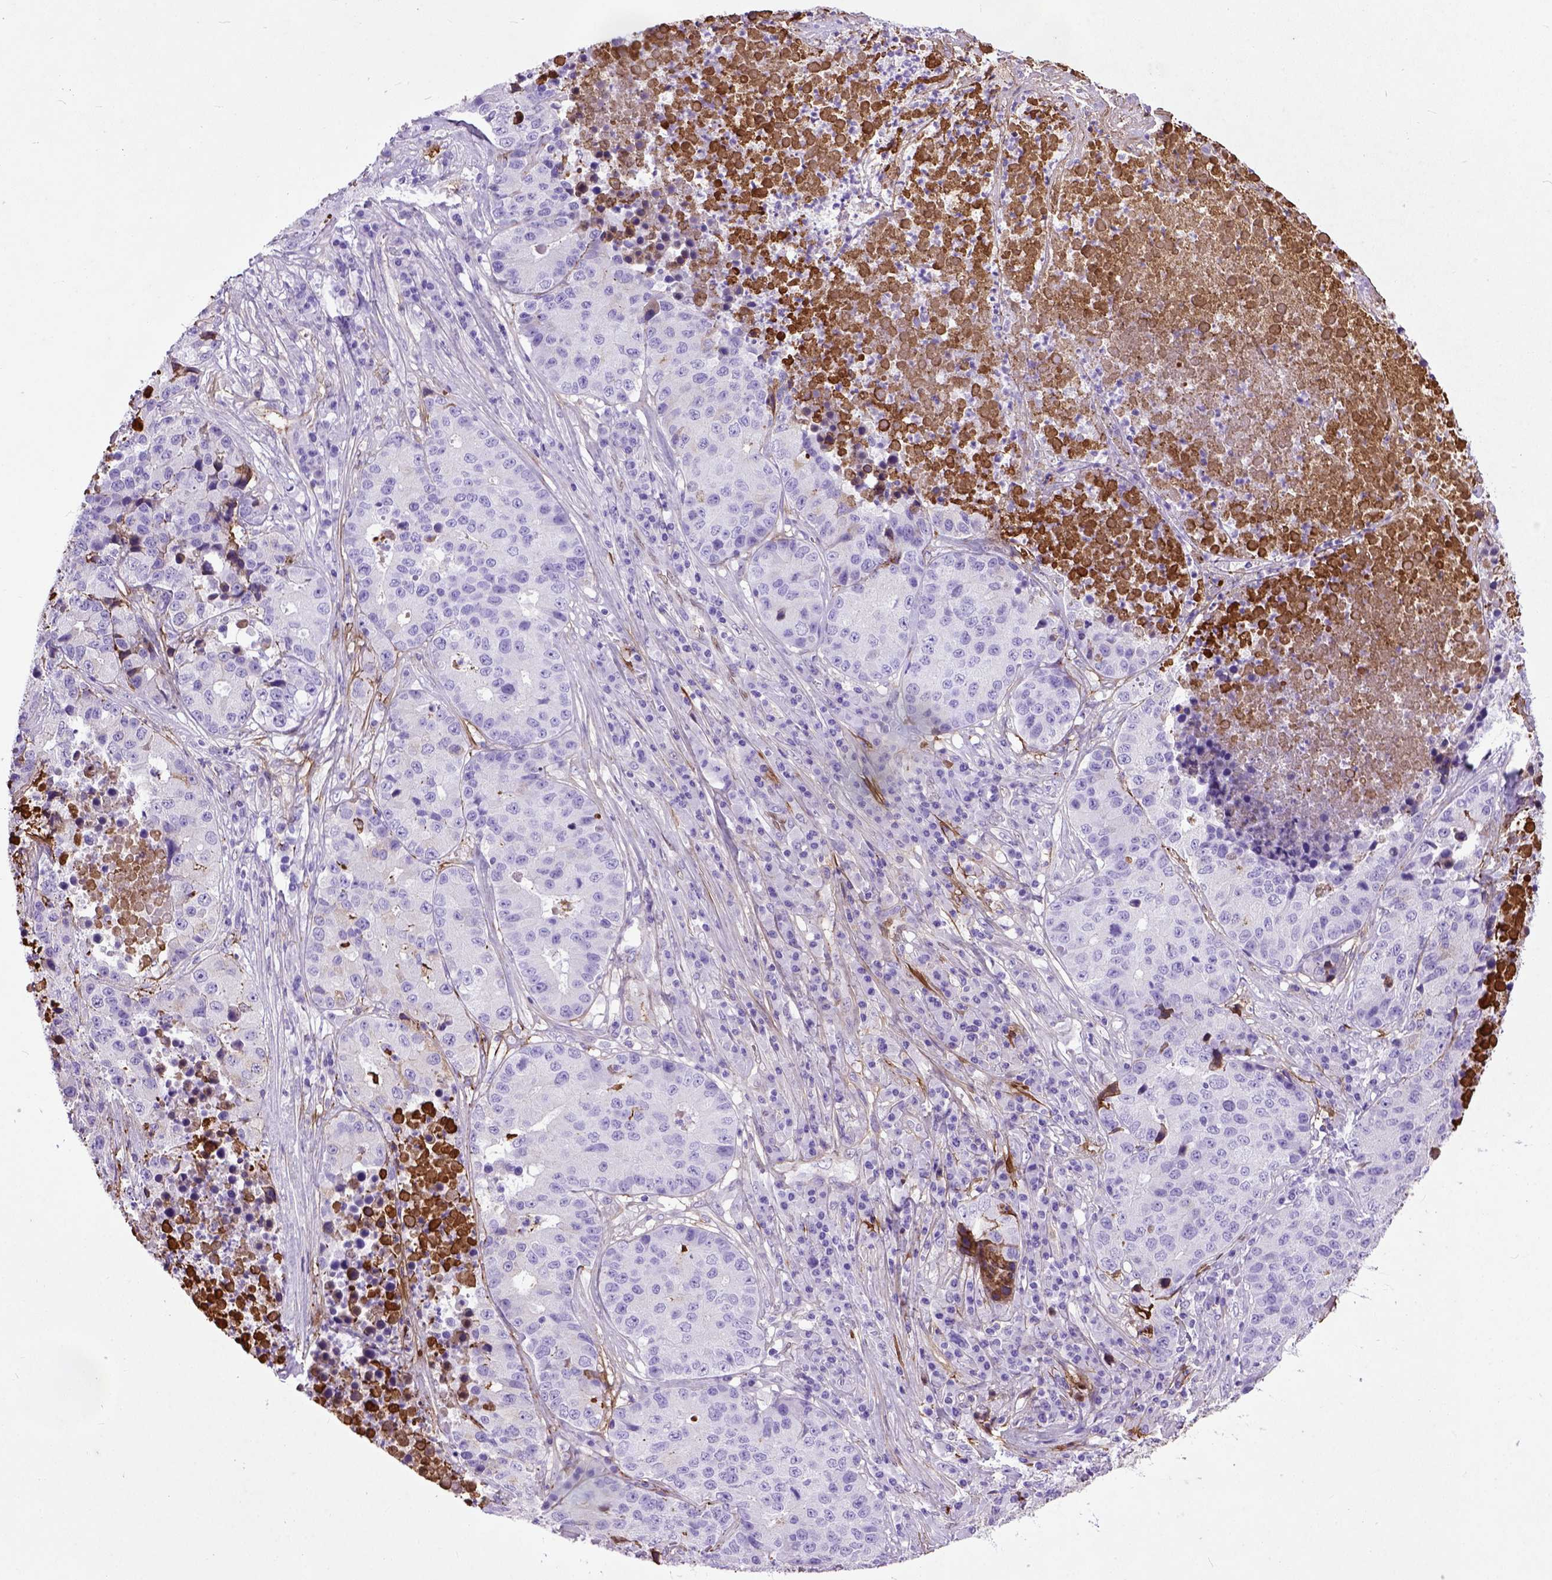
{"staining": {"intensity": "negative", "quantity": "none", "location": "none"}, "tissue": "stomach cancer", "cell_type": "Tumor cells", "image_type": "cancer", "snomed": [{"axis": "morphology", "description": "Adenocarcinoma, NOS"}, {"axis": "topography", "description": "Stomach"}], "caption": "Stomach cancer (adenocarcinoma) stained for a protein using immunohistochemistry exhibits no staining tumor cells.", "gene": "ADAMTS8", "patient": {"sex": "male", "age": 71}}